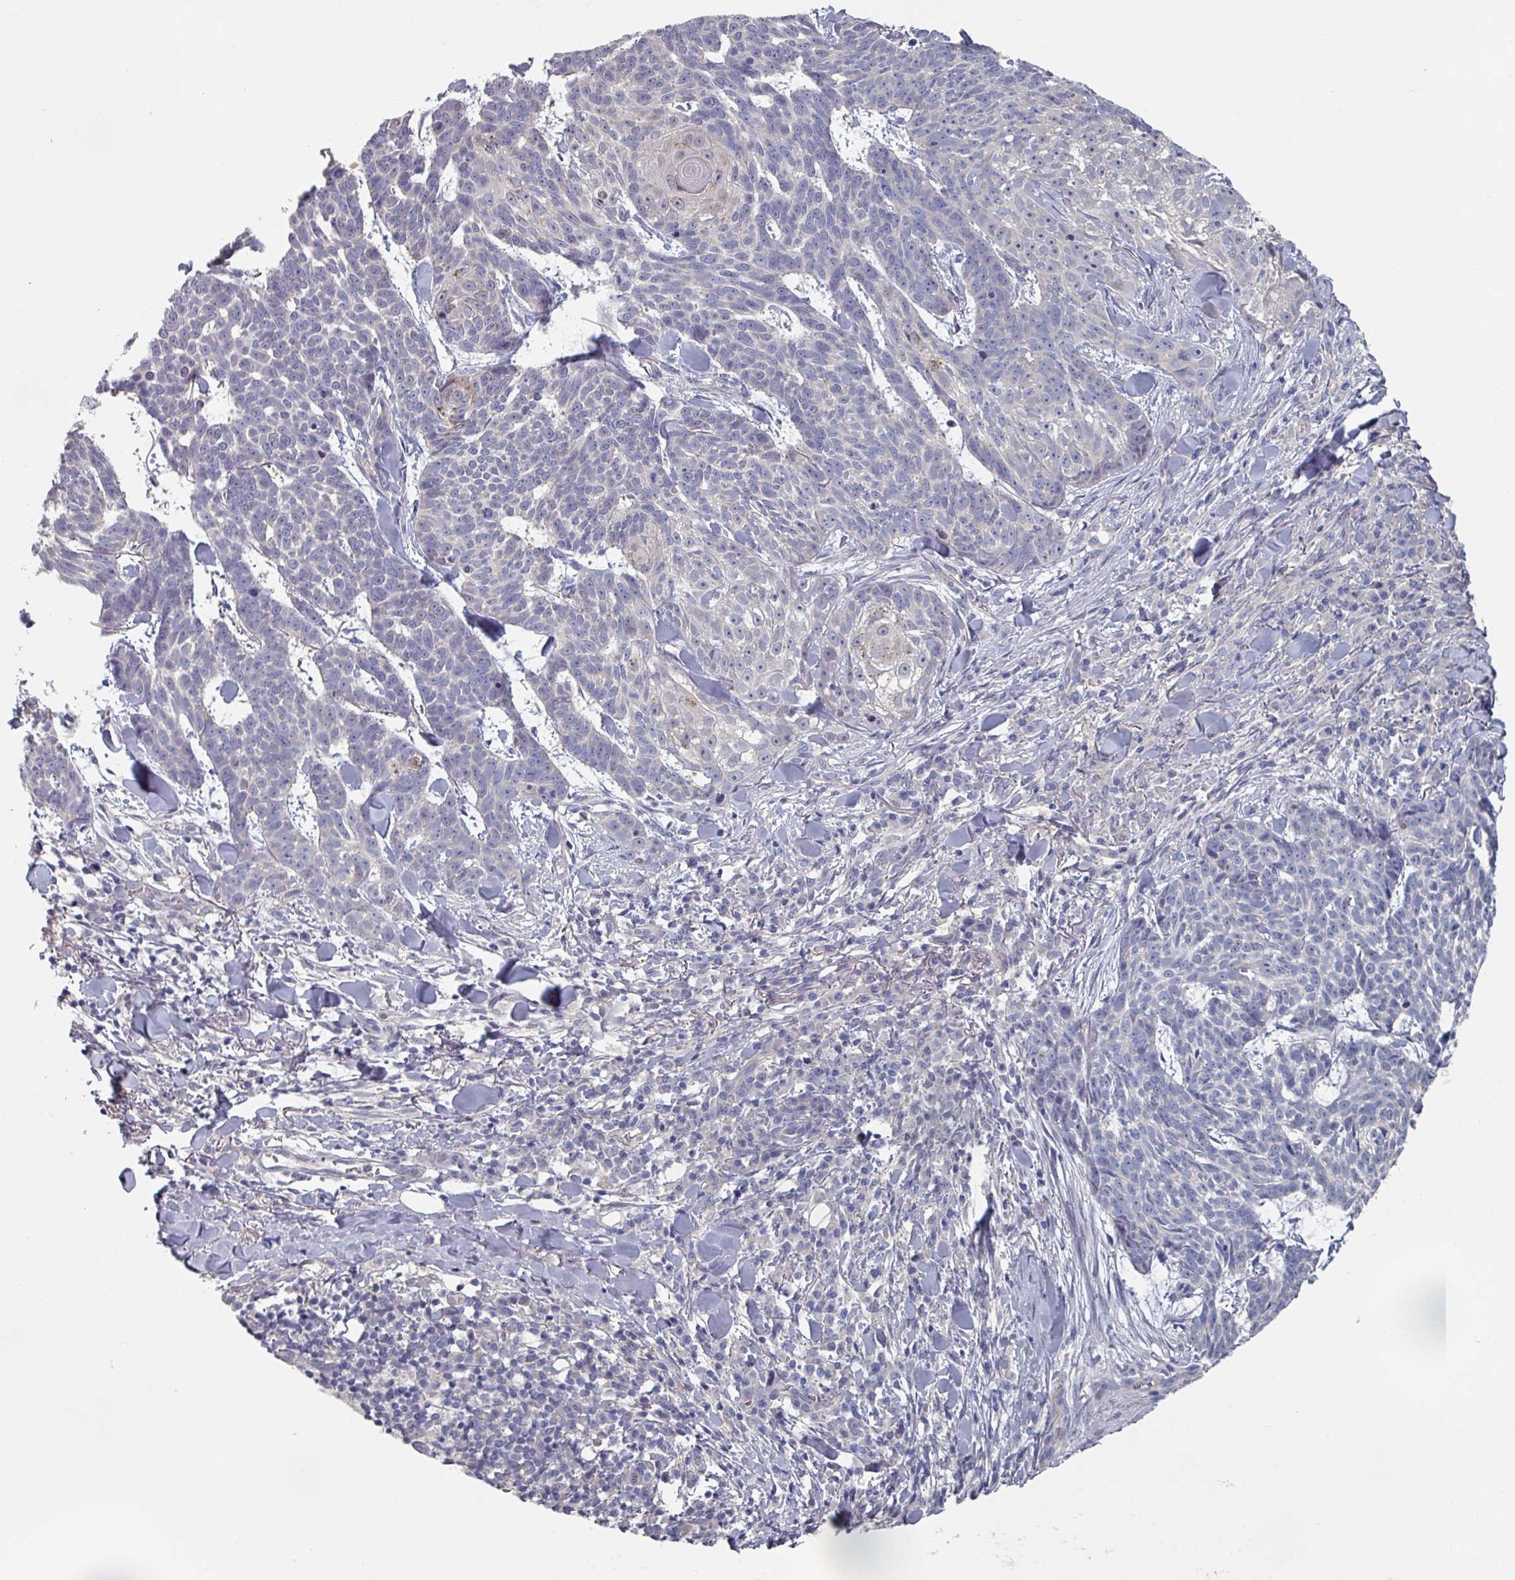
{"staining": {"intensity": "negative", "quantity": "none", "location": "none"}, "tissue": "skin cancer", "cell_type": "Tumor cells", "image_type": "cancer", "snomed": [{"axis": "morphology", "description": "Basal cell carcinoma"}, {"axis": "topography", "description": "Skin"}], "caption": "An immunohistochemistry (IHC) histopathology image of skin cancer (basal cell carcinoma) is shown. There is no staining in tumor cells of skin cancer (basal cell carcinoma).", "gene": "EFL1", "patient": {"sex": "female", "age": 93}}